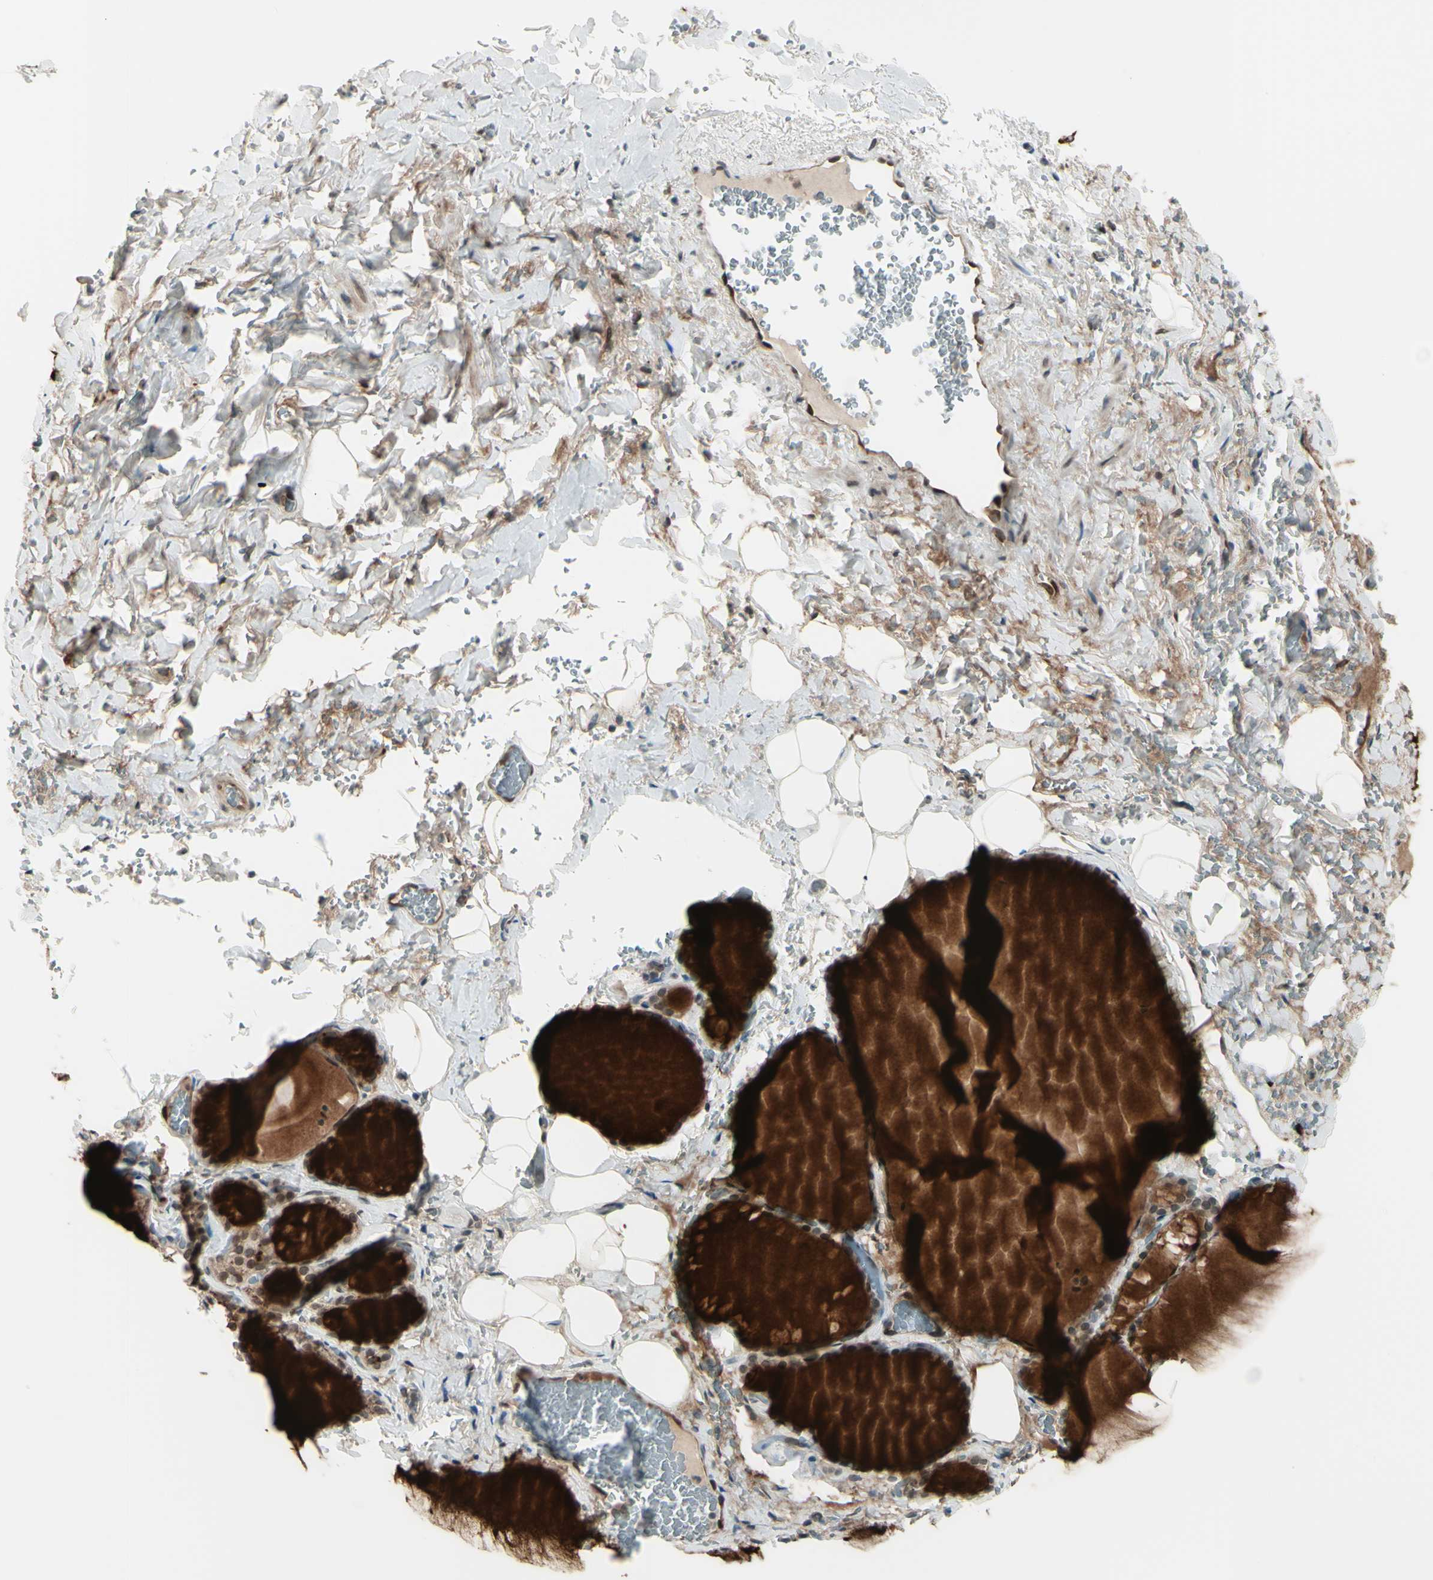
{"staining": {"intensity": "strong", "quantity": ">75%", "location": "cytoplasmic/membranous"}, "tissue": "thyroid gland", "cell_type": "Glandular cells", "image_type": "normal", "snomed": [{"axis": "morphology", "description": "Normal tissue, NOS"}, {"axis": "topography", "description": "Thyroid gland"}], "caption": "There is high levels of strong cytoplasmic/membranous expression in glandular cells of benign thyroid gland, as demonstrated by immunohistochemical staining (brown color).", "gene": "MLF2", "patient": {"sex": "male", "age": 61}}